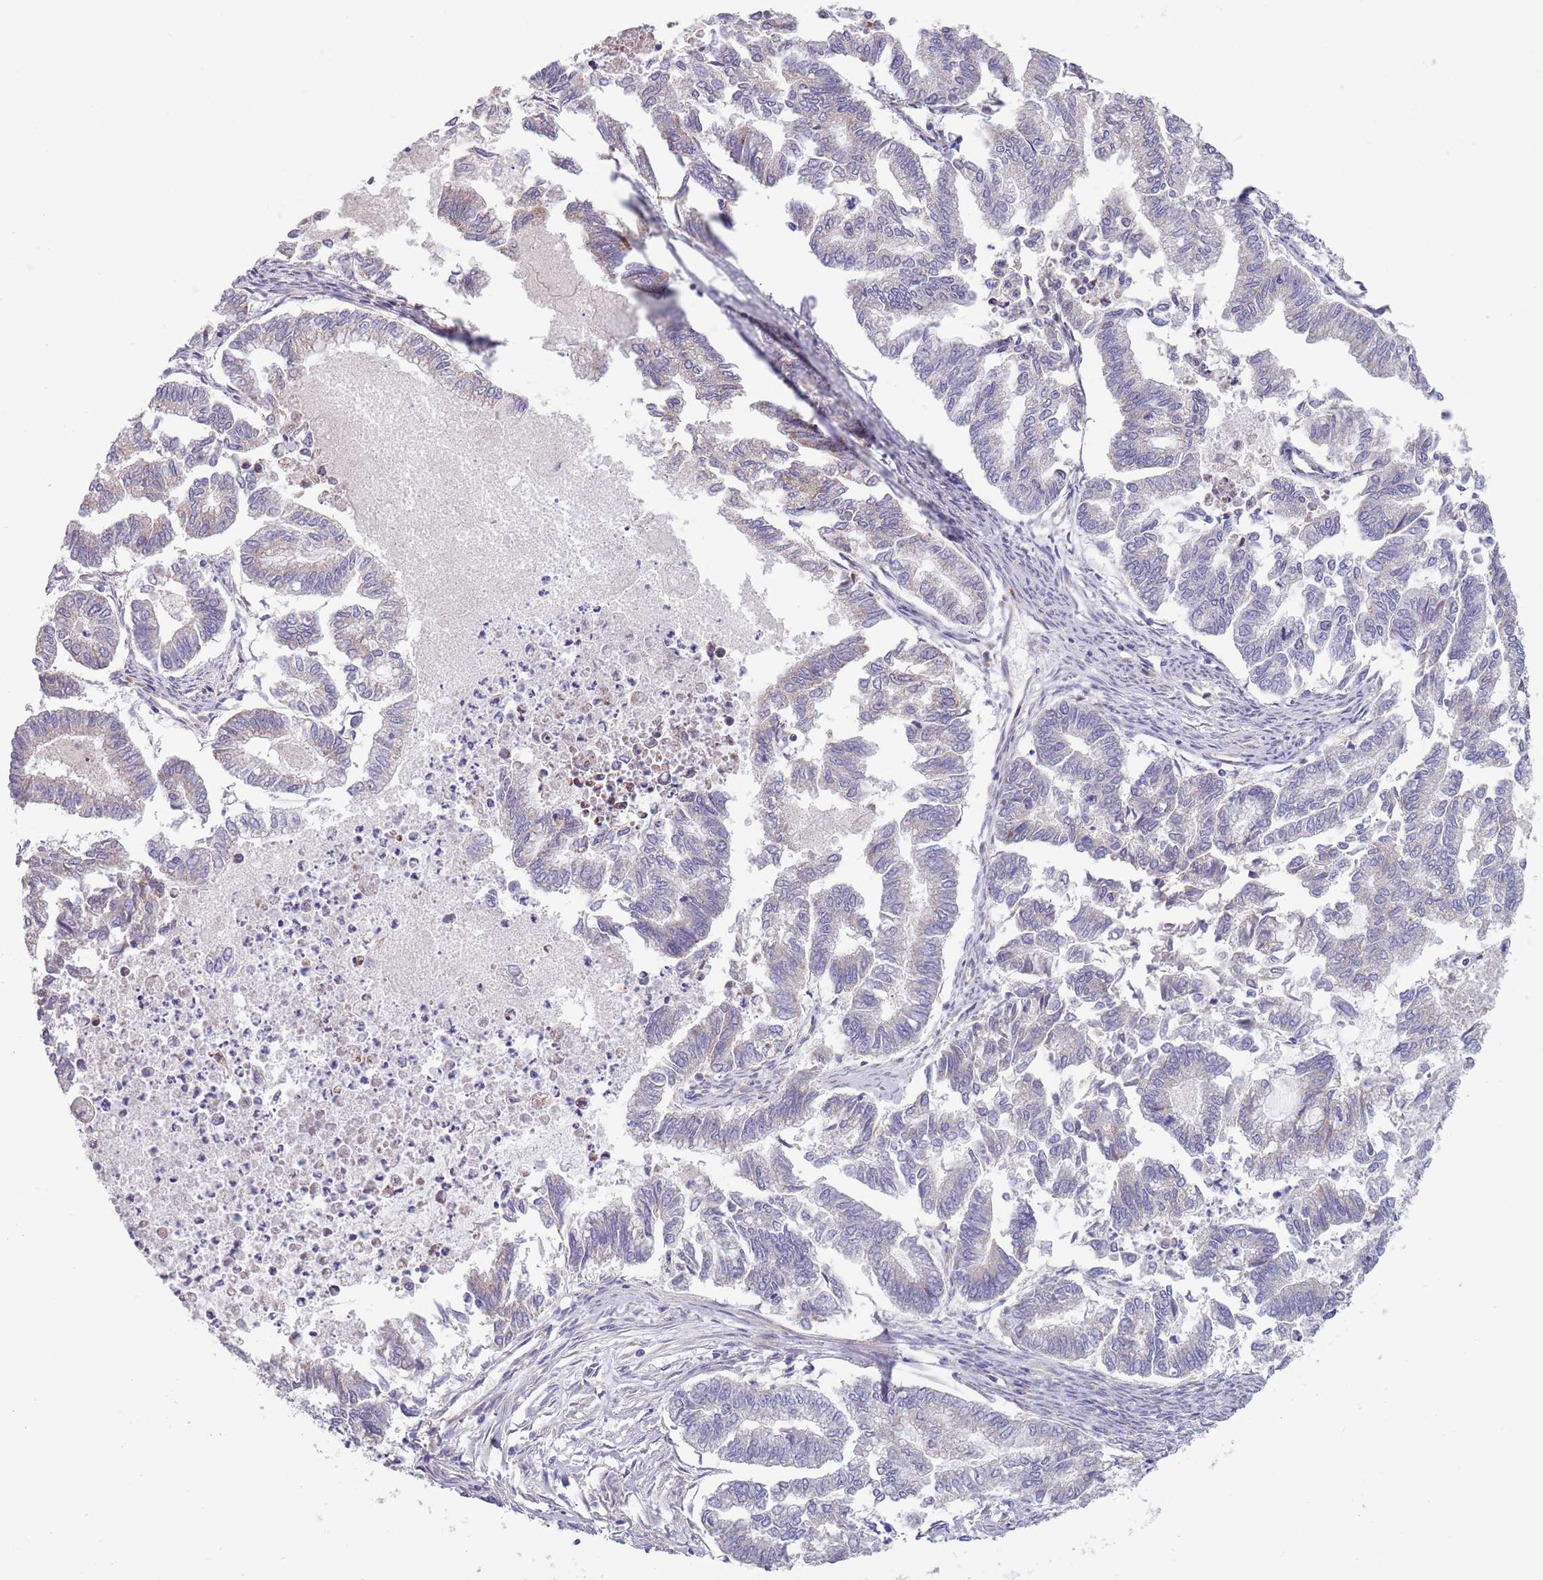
{"staining": {"intensity": "negative", "quantity": "none", "location": "none"}, "tissue": "endometrial cancer", "cell_type": "Tumor cells", "image_type": "cancer", "snomed": [{"axis": "morphology", "description": "Adenocarcinoma, NOS"}, {"axis": "topography", "description": "Endometrium"}], "caption": "This is a histopathology image of immunohistochemistry (IHC) staining of adenocarcinoma (endometrial), which shows no staining in tumor cells.", "gene": "TYW1", "patient": {"sex": "female", "age": 79}}